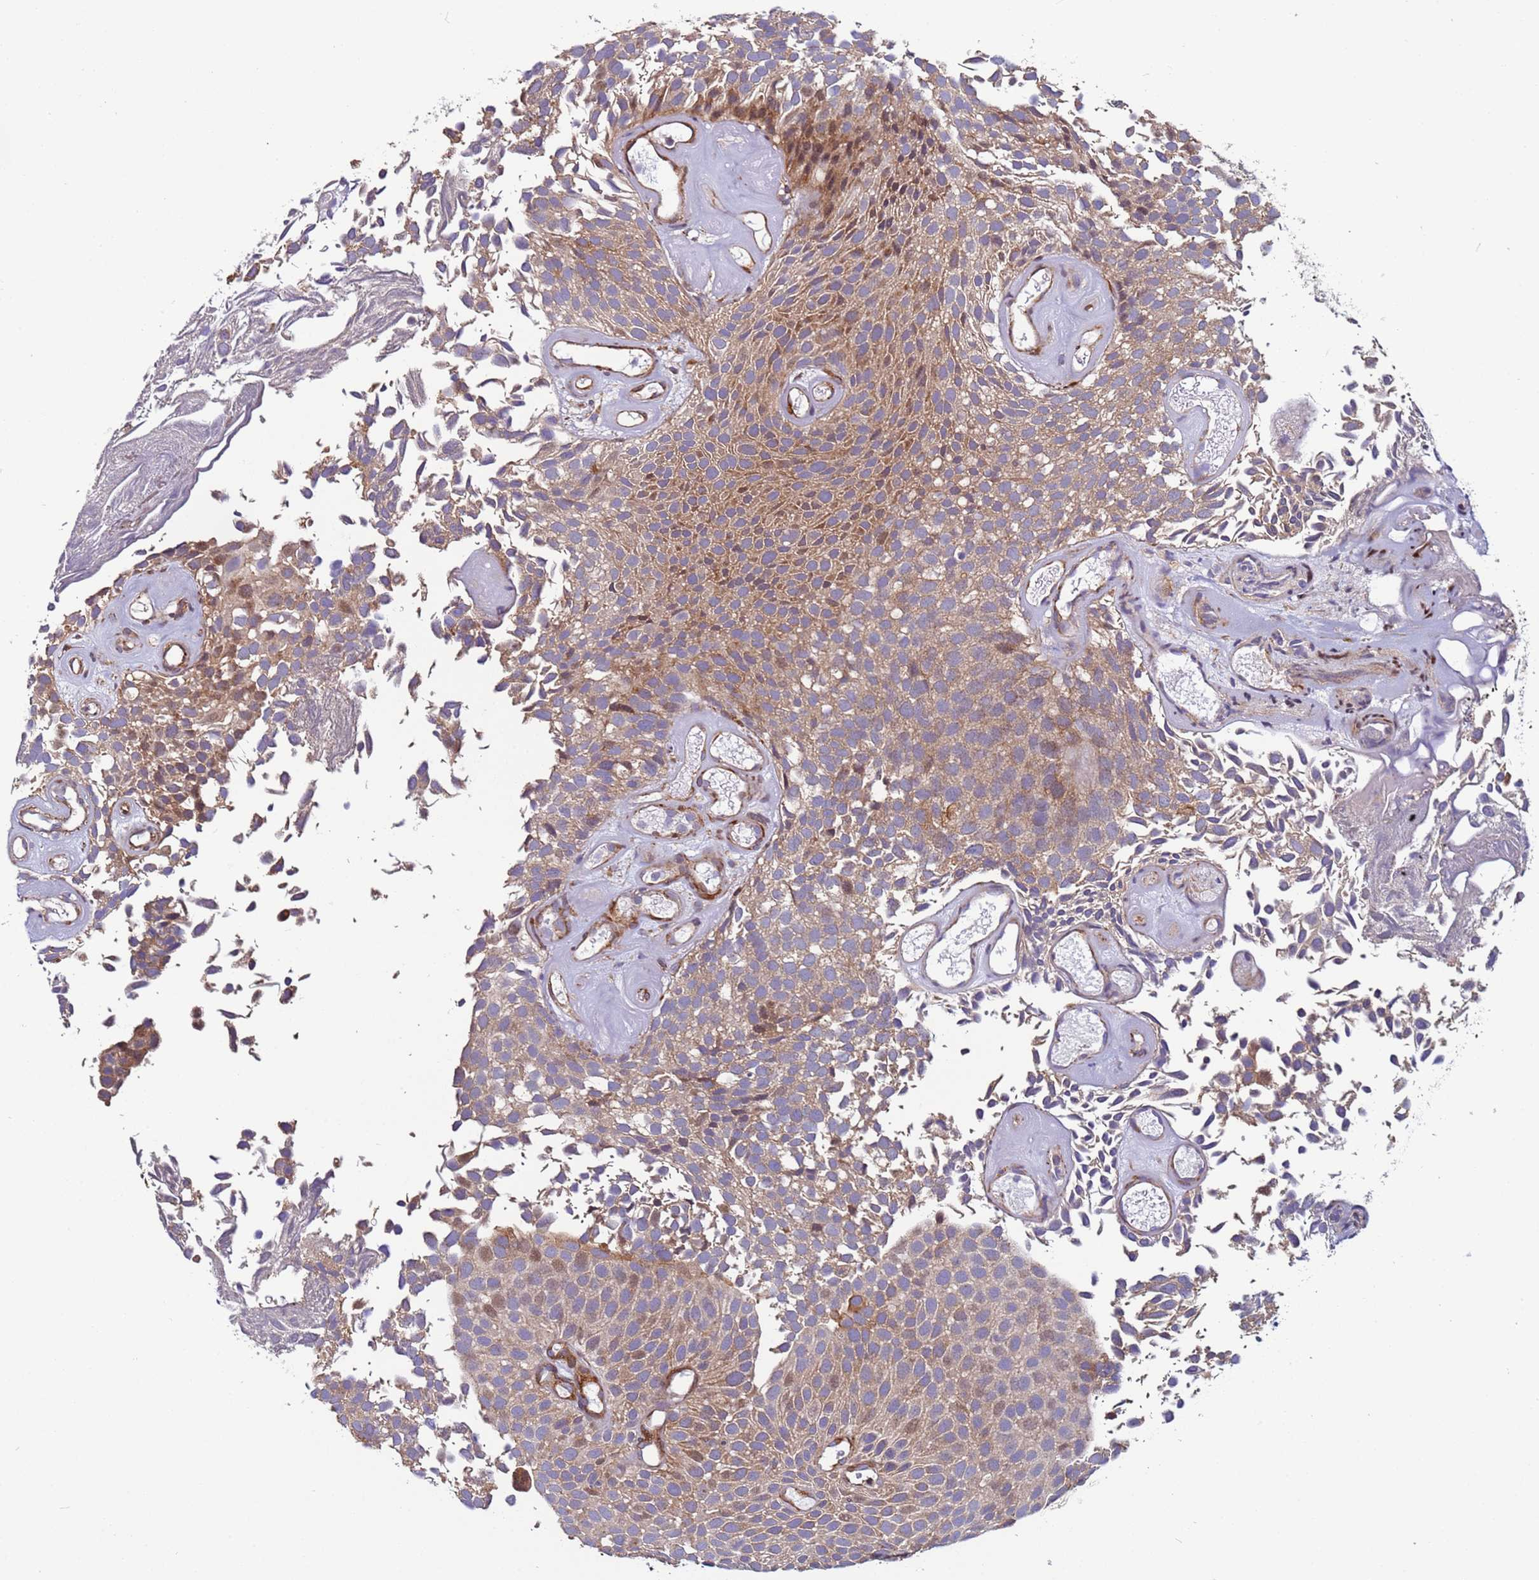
{"staining": {"intensity": "moderate", "quantity": "25%-75%", "location": "cytoplasmic/membranous"}, "tissue": "urothelial cancer", "cell_type": "Tumor cells", "image_type": "cancer", "snomed": [{"axis": "morphology", "description": "Urothelial carcinoma, Low grade"}, {"axis": "topography", "description": "Urinary bladder"}], "caption": "Protein staining reveals moderate cytoplasmic/membranous staining in about 25%-75% of tumor cells in urothelial cancer.", "gene": "MCRIP1", "patient": {"sex": "male", "age": 89}}